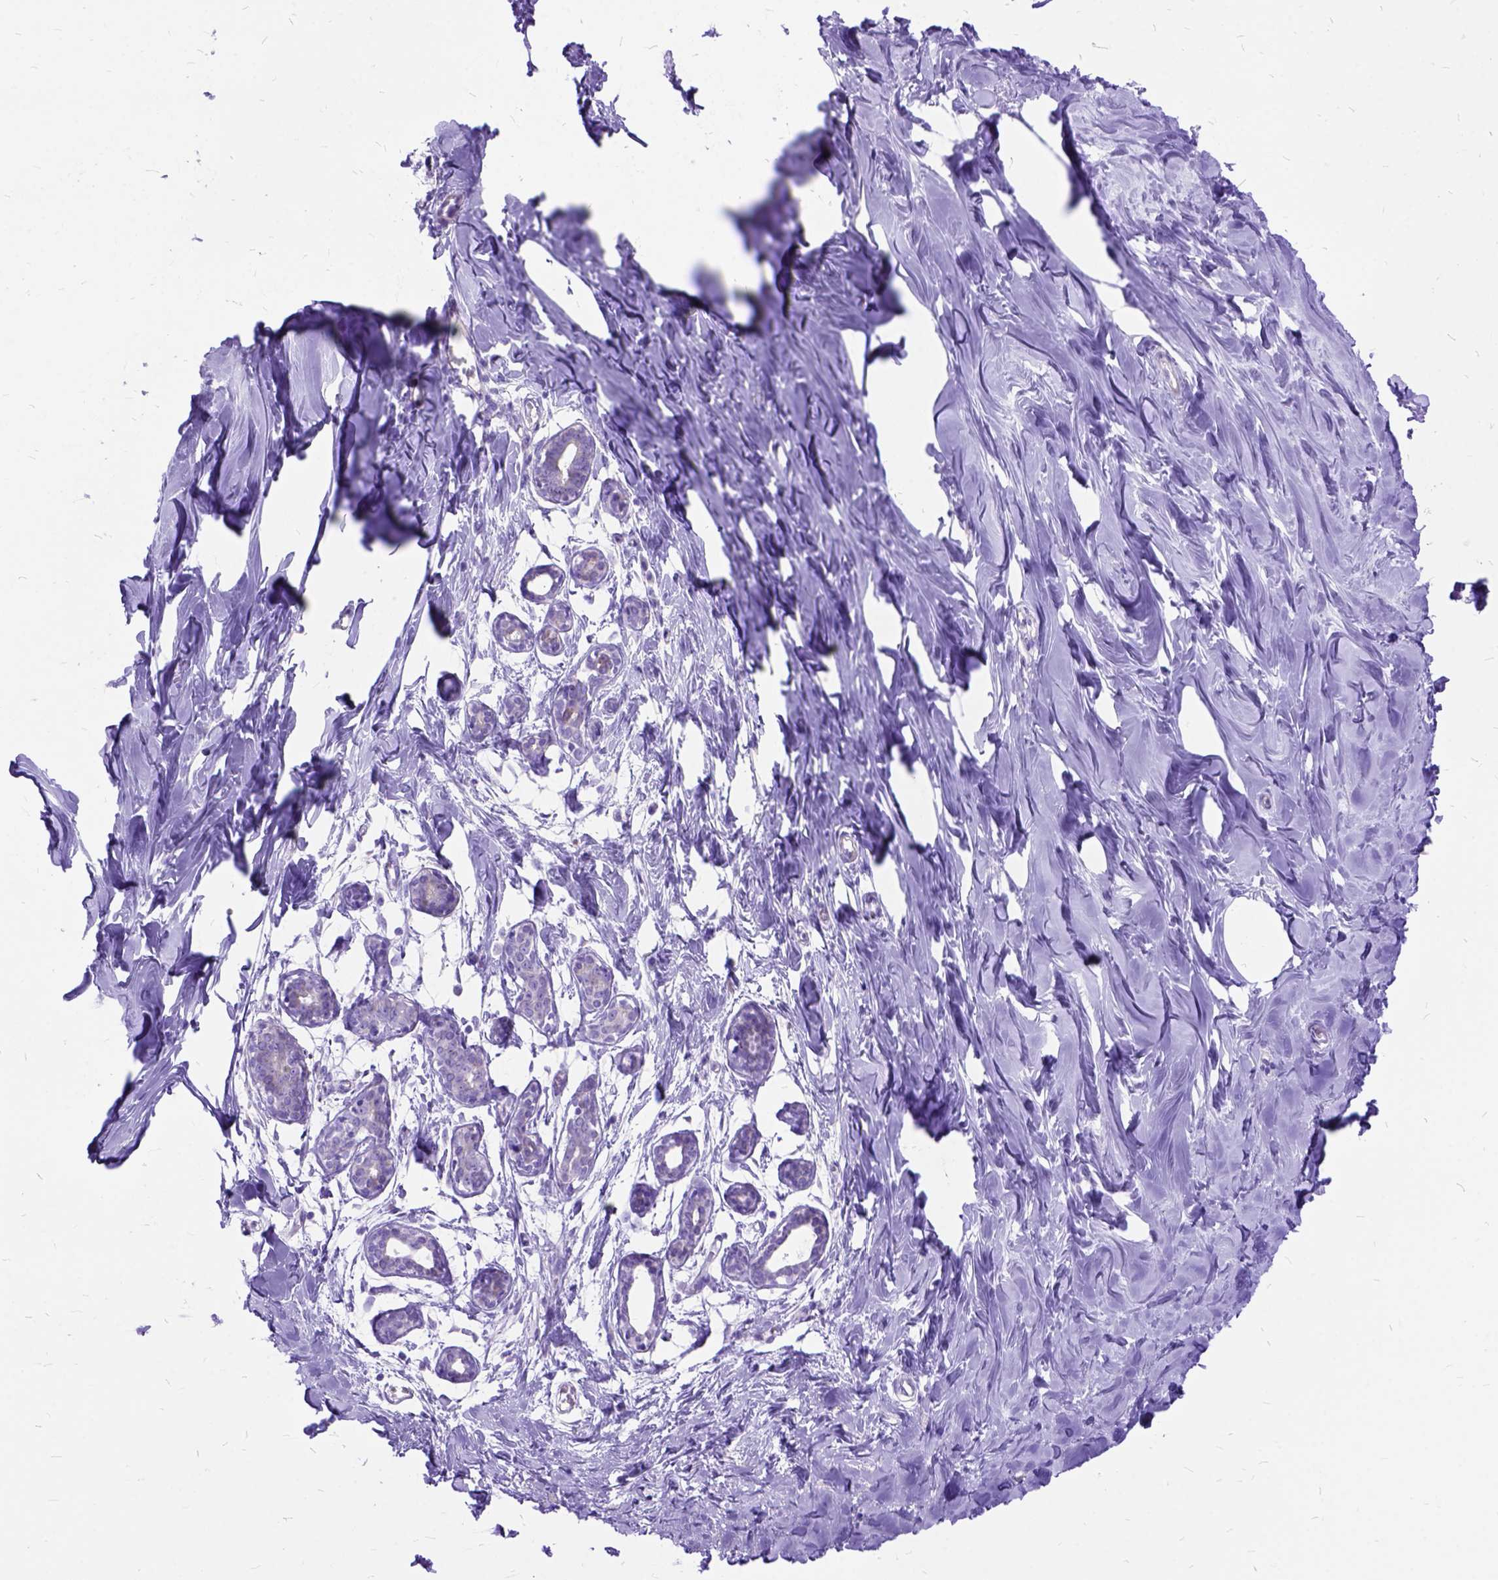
{"staining": {"intensity": "negative", "quantity": "none", "location": "none"}, "tissue": "breast", "cell_type": "Adipocytes", "image_type": "normal", "snomed": [{"axis": "morphology", "description": "Normal tissue, NOS"}, {"axis": "topography", "description": "Breast"}], "caption": "Immunohistochemical staining of normal breast exhibits no significant staining in adipocytes.", "gene": "DNAH2", "patient": {"sex": "female", "age": 27}}